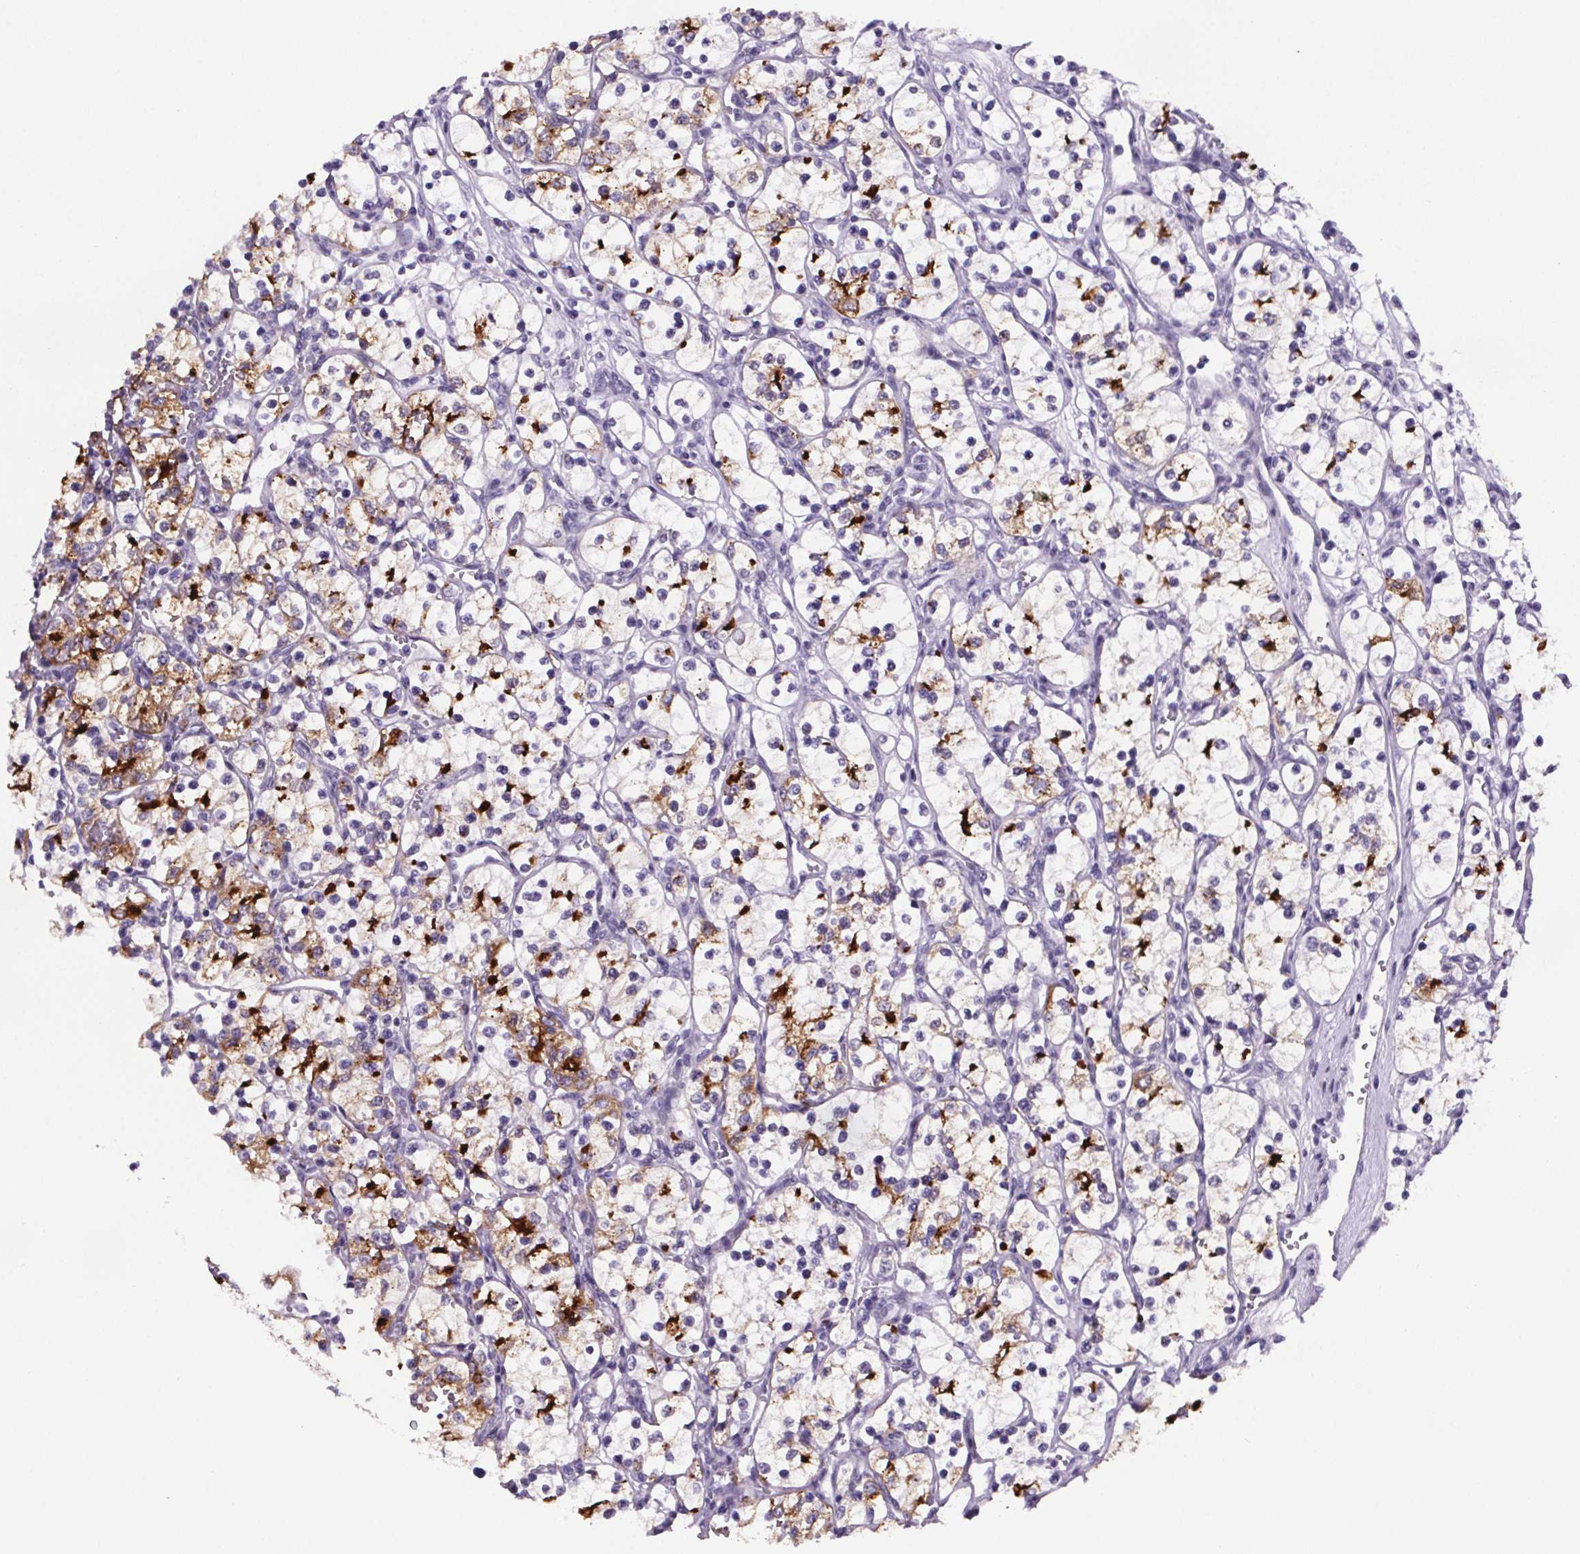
{"staining": {"intensity": "moderate", "quantity": "<25%", "location": "cytoplasmic/membranous"}, "tissue": "renal cancer", "cell_type": "Tumor cells", "image_type": "cancer", "snomed": [{"axis": "morphology", "description": "Adenocarcinoma, NOS"}, {"axis": "topography", "description": "Kidney"}], "caption": "Renal cancer stained for a protein reveals moderate cytoplasmic/membranous positivity in tumor cells.", "gene": "CUBN", "patient": {"sex": "female", "age": 69}}